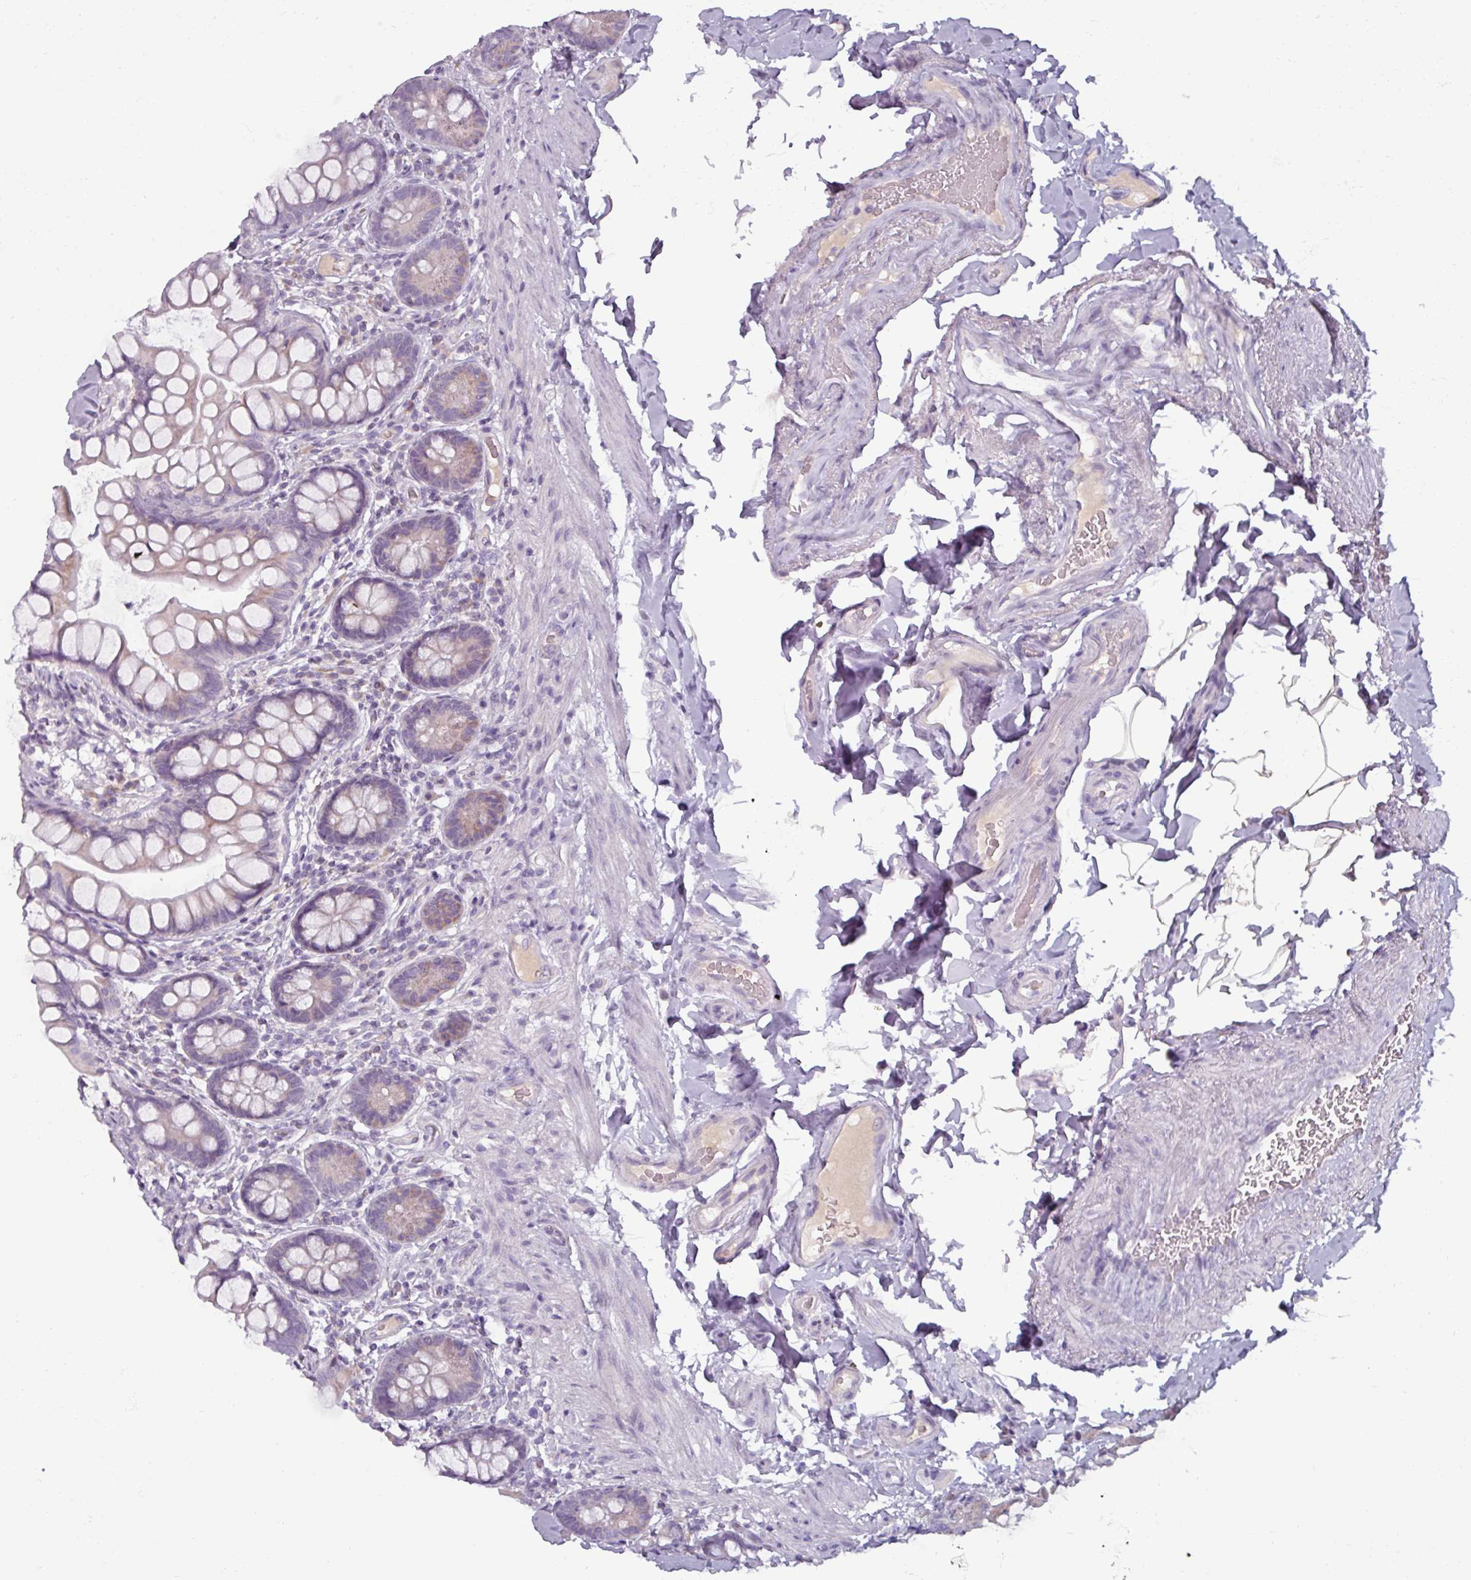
{"staining": {"intensity": "weak", "quantity": "<25%", "location": "cytoplasmic/membranous"}, "tissue": "small intestine", "cell_type": "Glandular cells", "image_type": "normal", "snomed": [{"axis": "morphology", "description": "Normal tissue, NOS"}, {"axis": "topography", "description": "Small intestine"}], "caption": "Protein analysis of normal small intestine reveals no significant expression in glandular cells.", "gene": "SMIM11", "patient": {"sex": "male", "age": 70}}